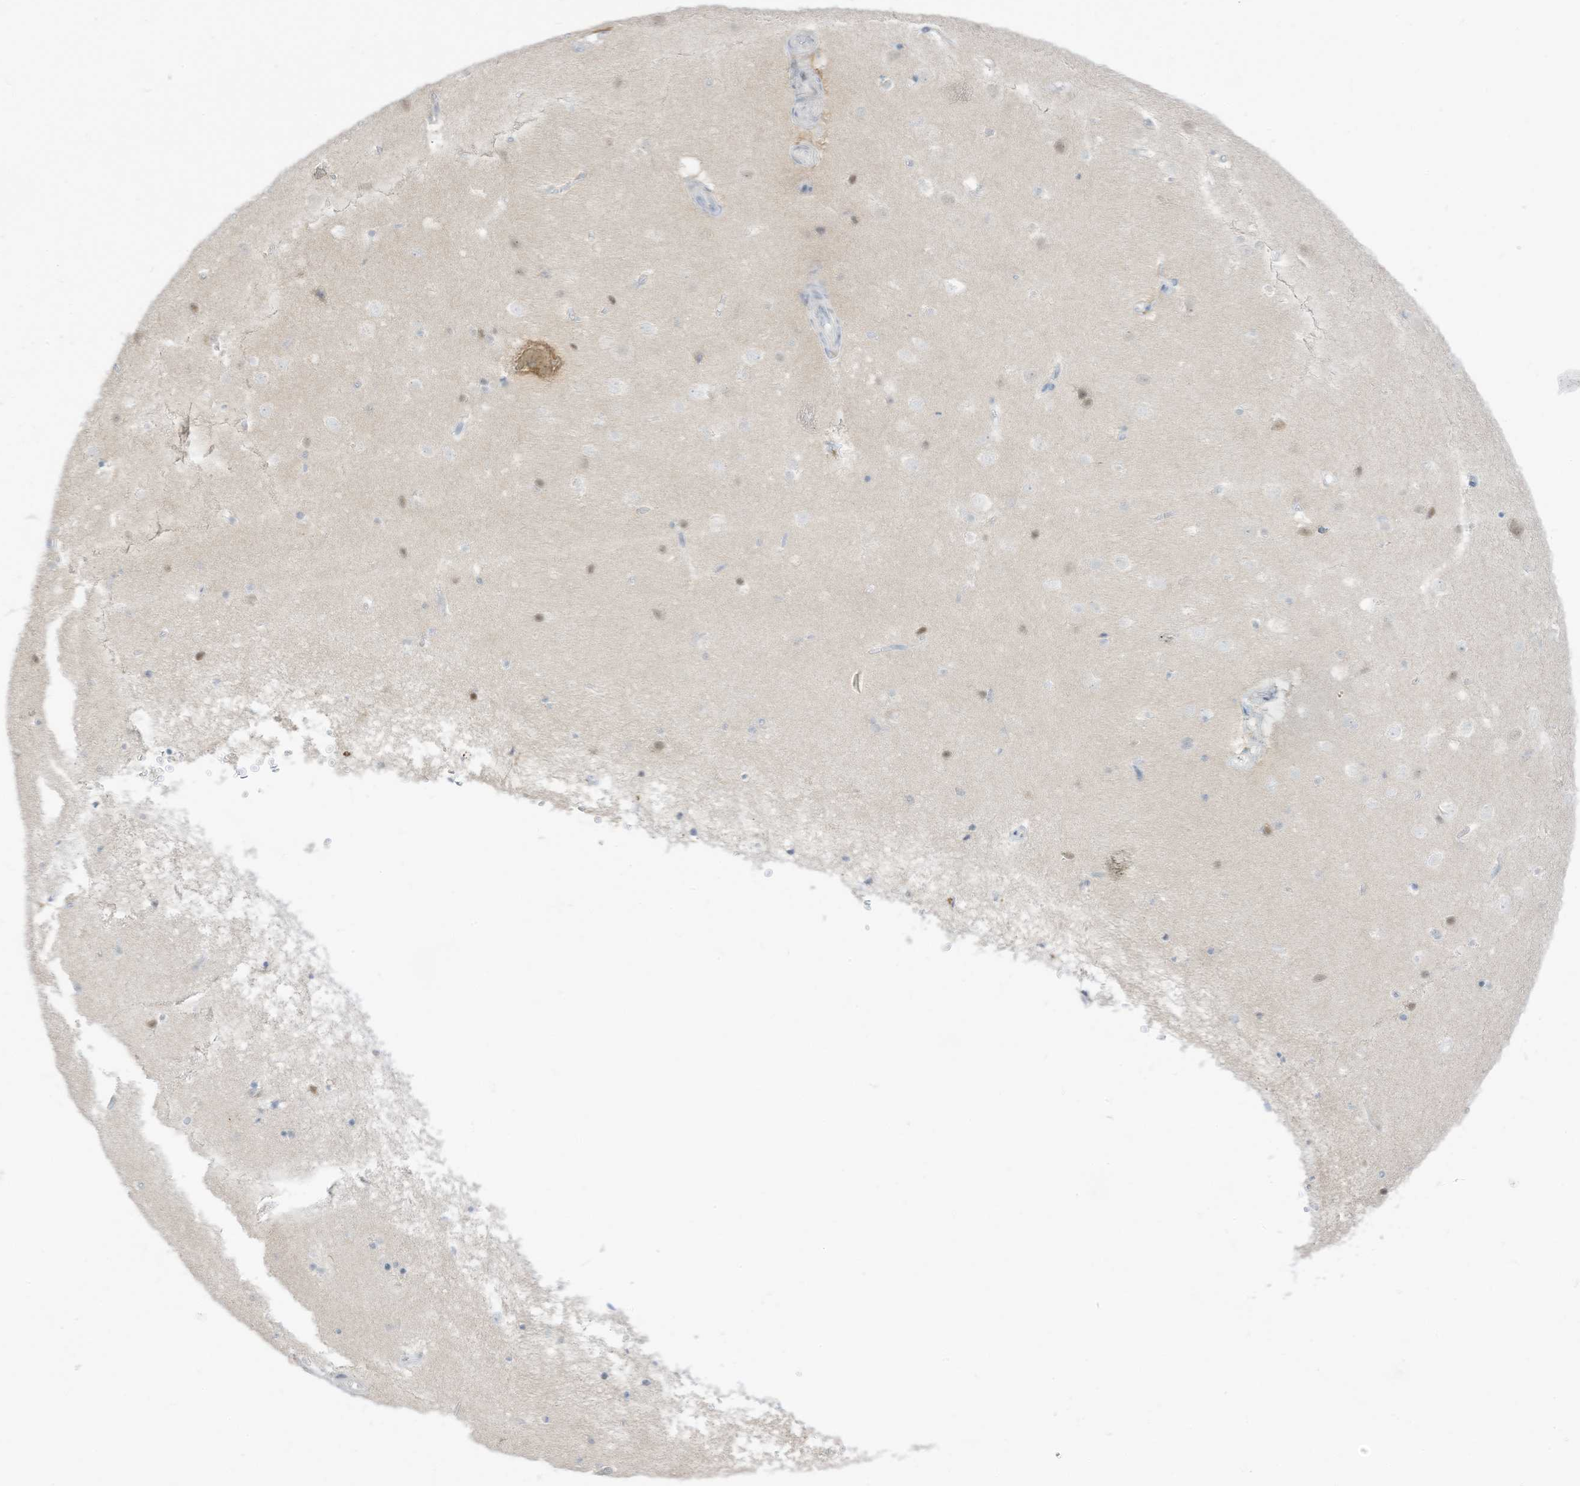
{"staining": {"intensity": "negative", "quantity": "none", "location": "none"}, "tissue": "cerebral cortex", "cell_type": "Endothelial cells", "image_type": "normal", "snomed": [{"axis": "morphology", "description": "Normal tissue, NOS"}, {"axis": "topography", "description": "Cerebral cortex"}], "caption": "Endothelial cells show no significant protein expression in benign cerebral cortex. The staining is performed using DAB (3,3'-diaminobenzidine) brown chromogen with nuclei counter-stained in using hematoxylin.", "gene": "ASPRV1", "patient": {"sex": "male", "age": 54}}